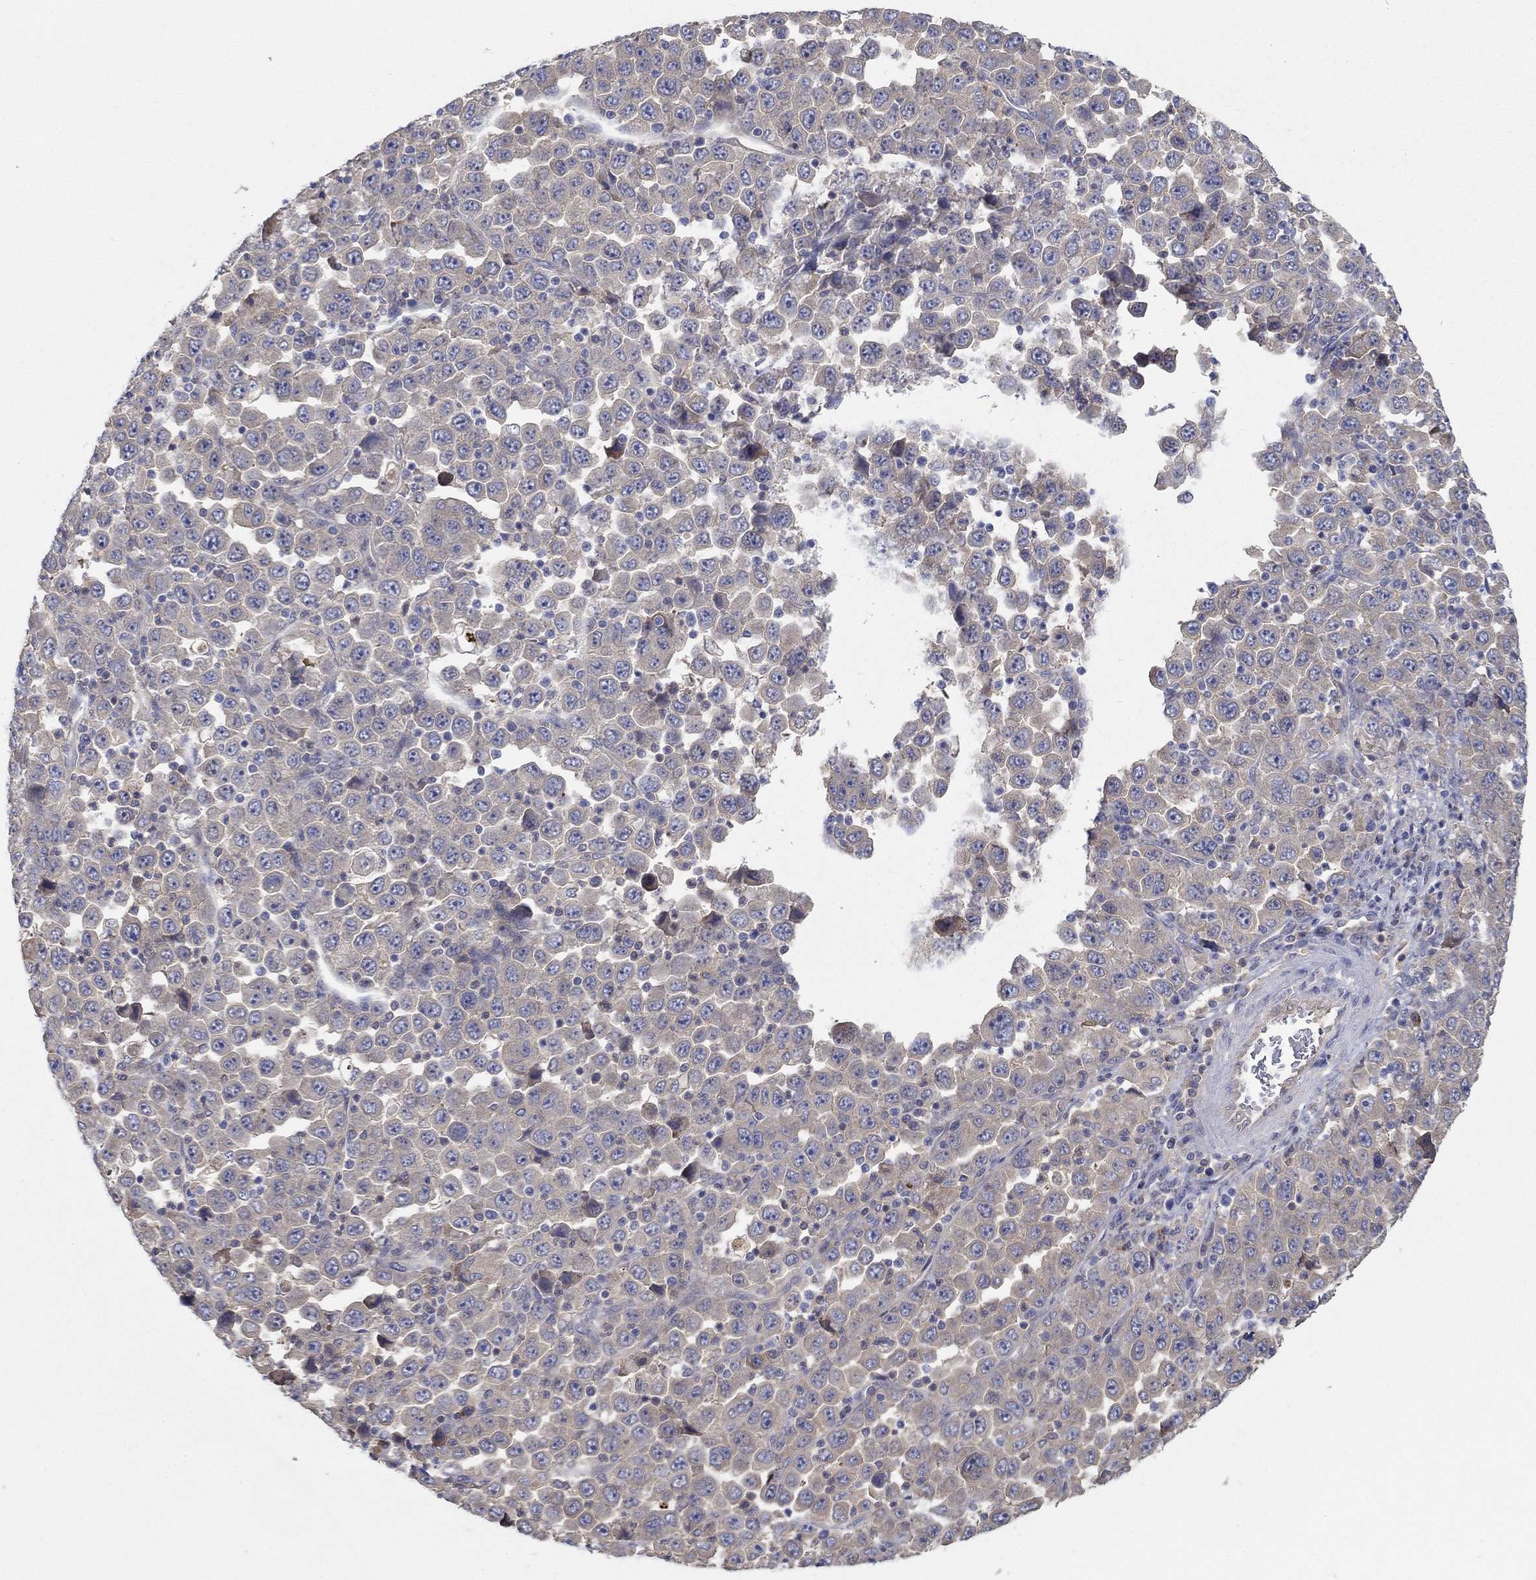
{"staining": {"intensity": "weak", "quantity": ">75%", "location": "cytoplasmic/membranous"}, "tissue": "stomach cancer", "cell_type": "Tumor cells", "image_type": "cancer", "snomed": [{"axis": "morphology", "description": "Normal tissue, NOS"}, {"axis": "morphology", "description": "Adenocarcinoma, NOS"}, {"axis": "topography", "description": "Stomach, upper"}, {"axis": "topography", "description": "Stomach"}], "caption": "IHC histopathology image of stomach adenocarcinoma stained for a protein (brown), which shows low levels of weak cytoplasmic/membranous staining in approximately >75% of tumor cells.", "gene": "PLCL2", "patient": {"sex": "male", "age": 59}}